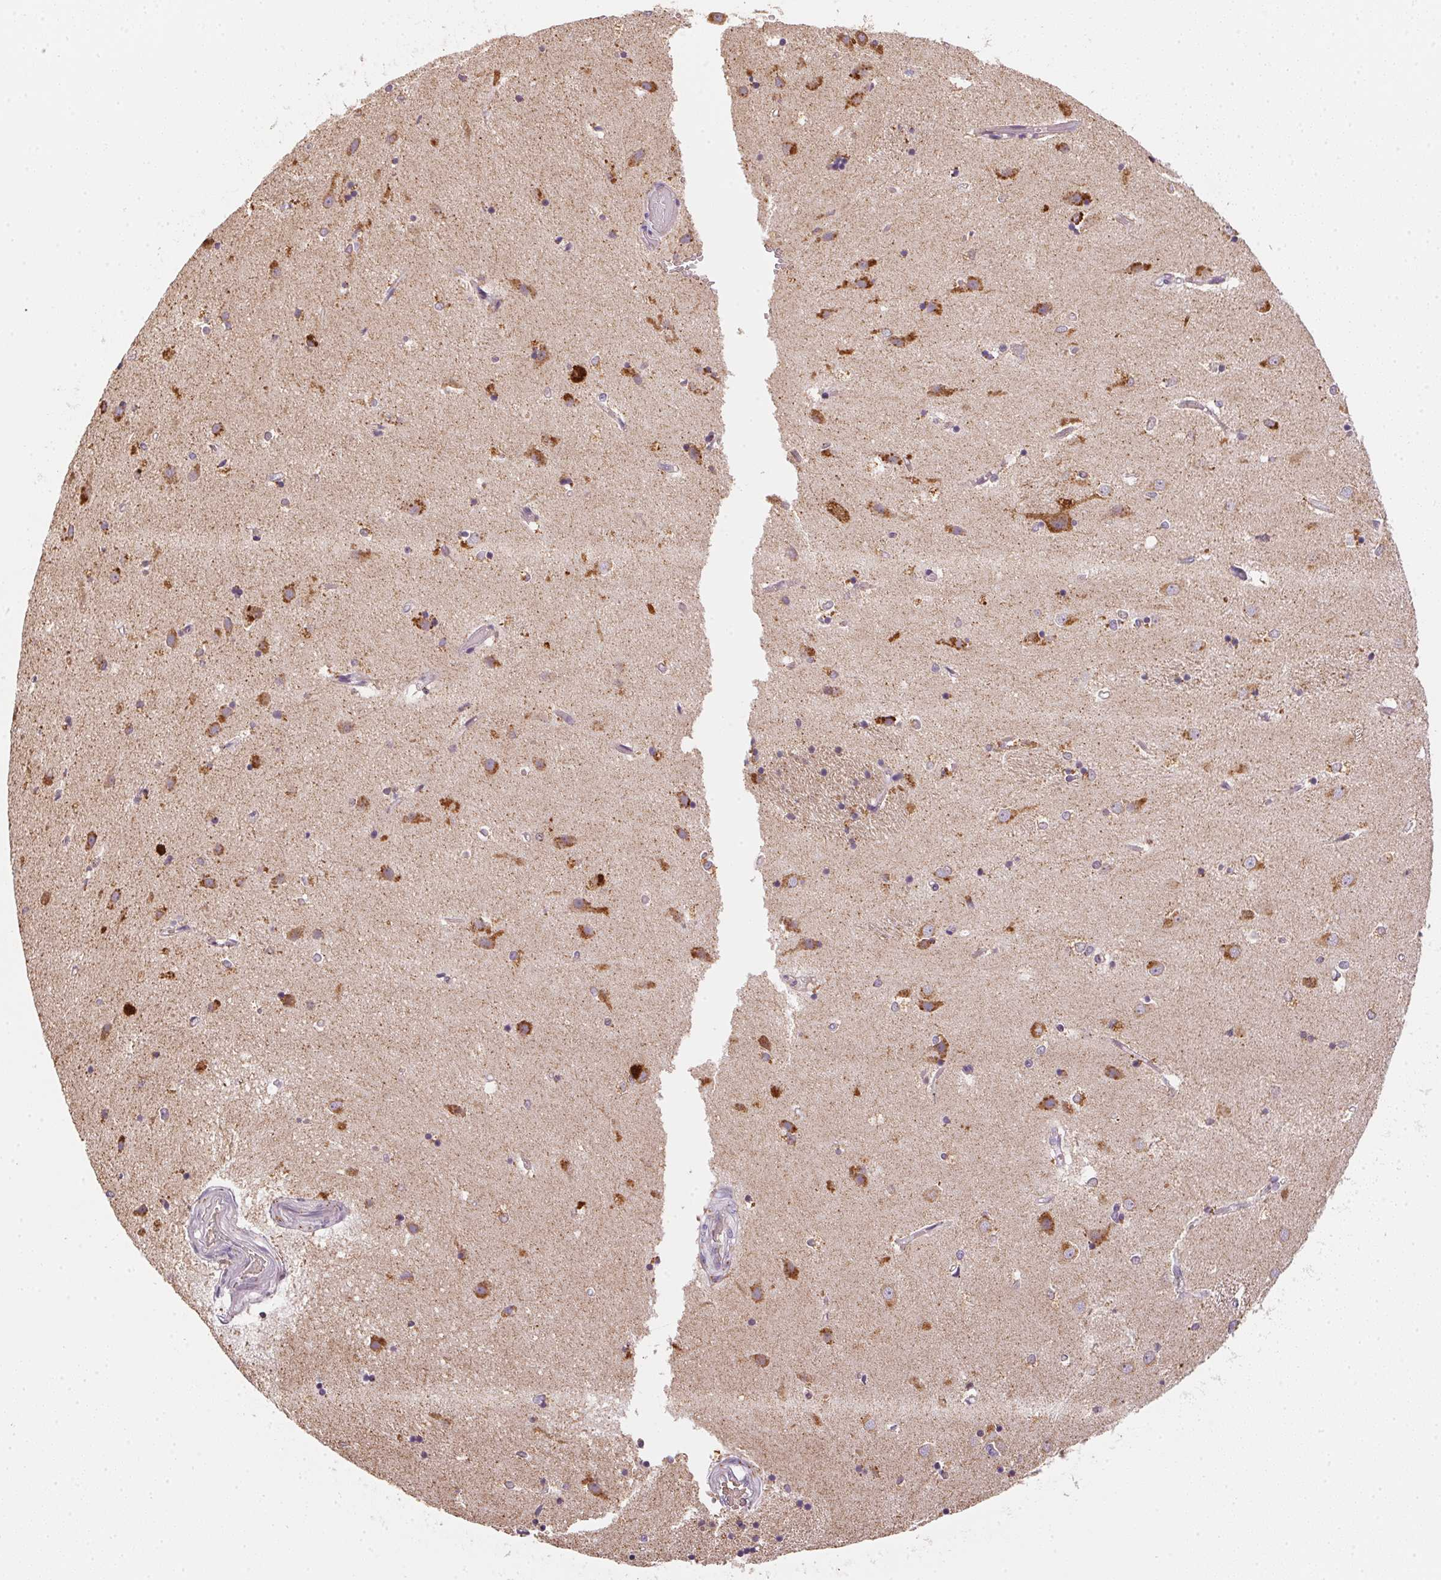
{"staining": {"intensity": "moderate", "quantity": "<25%", "location": "cytoplasmic/membranous"}, "tissue": "caudate", "cell_type": "Glial cells", "image_type": "normal", "snomed": [{"axis": "morphology", "description": "Normal tissue, NOS"}, {"axis": "topography", "description": "Lateral ventricle wall"}], "caption": "IHC image of benign caudate: caudate stained using IHC exhibits low levels of moderate protein expression localized specifically in the cytoplasmic/membranous of glial cells, appearing as a cytoplasmic/membranous brown color.", "gene": "METTL13", "patient": {"sex": "male", "age": 54}}